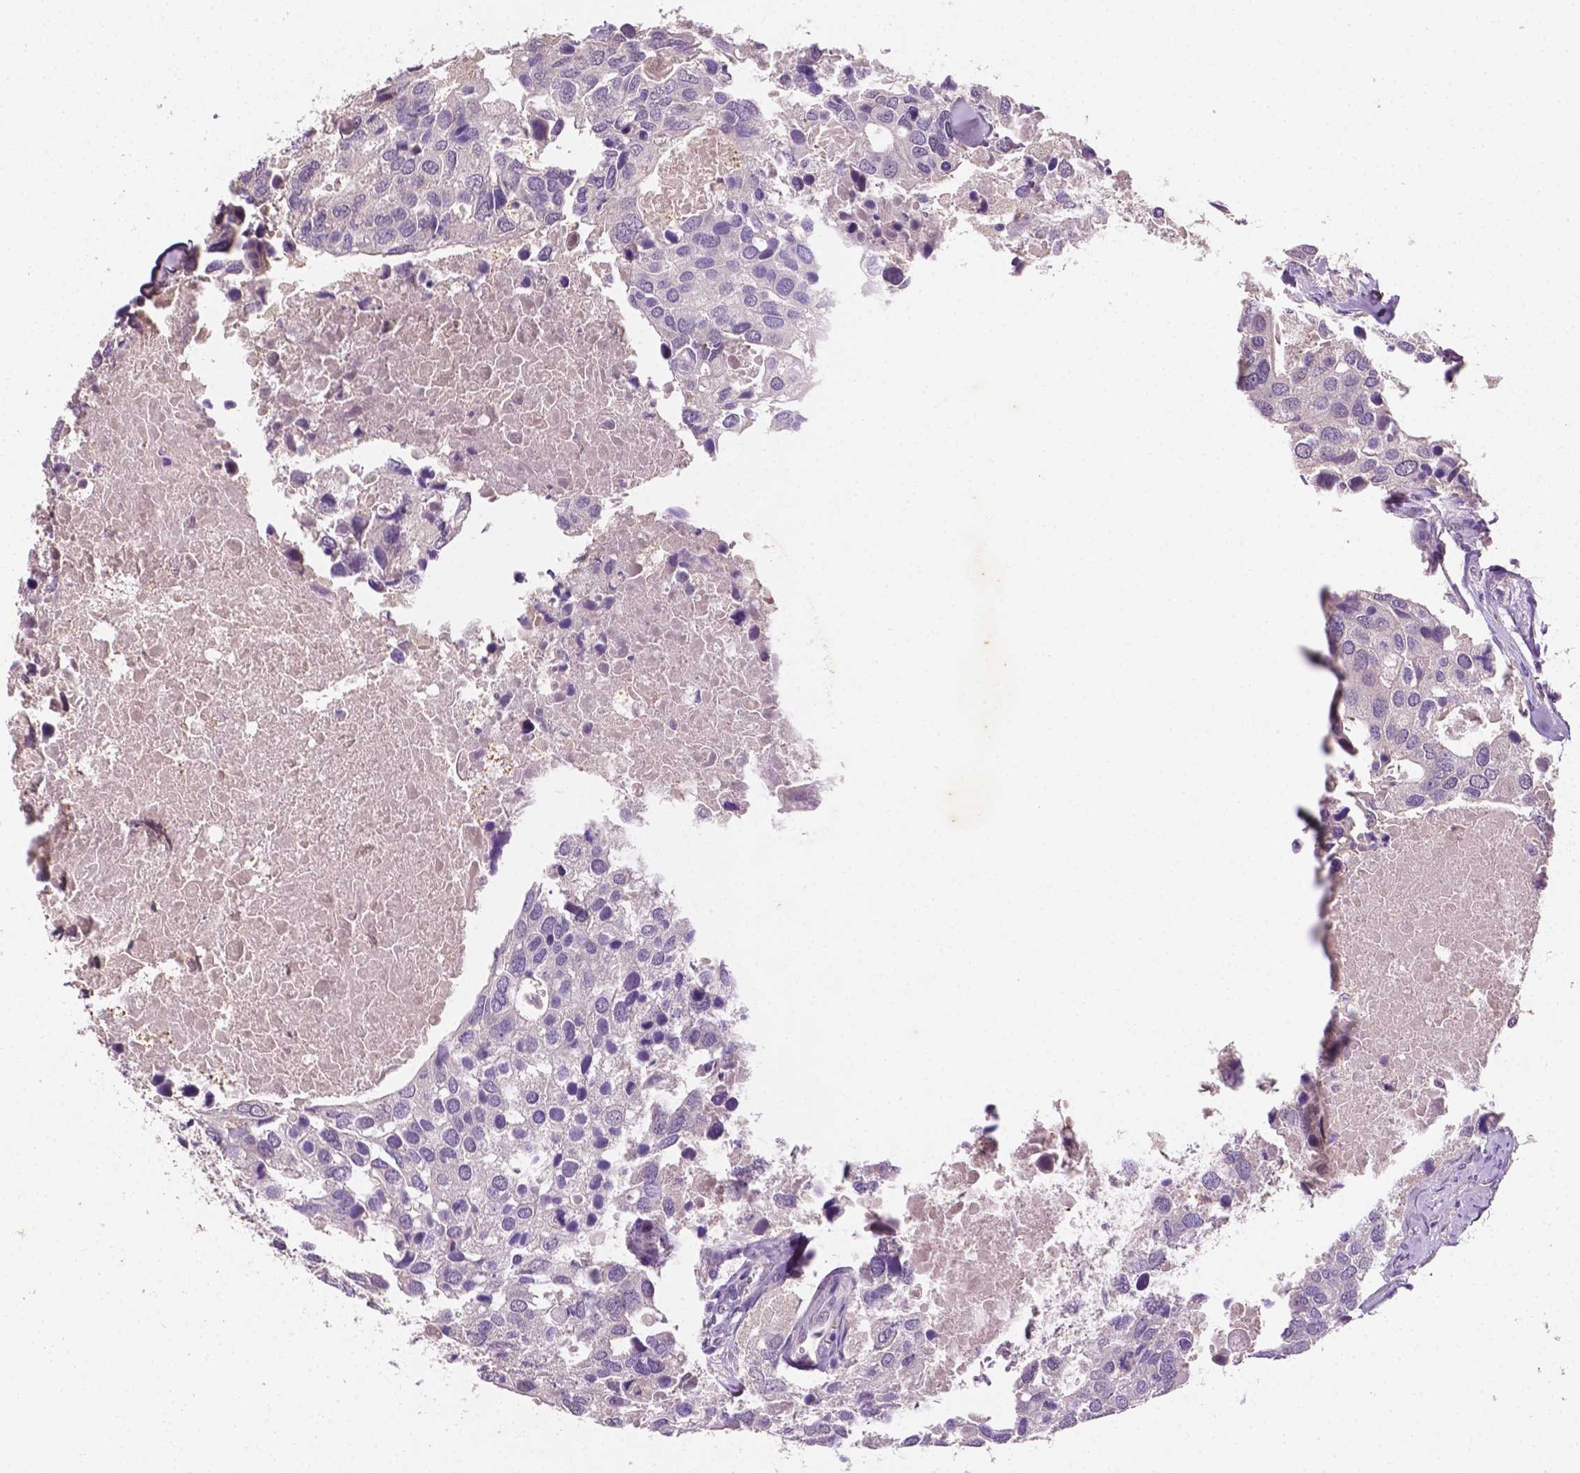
{"staining": {"intensity": "negative", "quantity": "none", "location": "none"}, "tissue": "breast cancer", "cell_type": "Tumor cells", "image_type": "cancer", "snomed": [{"axis": "morphology", "description": "Duct carcinoma"}, {"axis": "topography", "description": "Breast"}], "caption": "Immunohistochemistry histopathology image of breast infiltrating ductal carcinoma stained for a protein (brown), which displays no expression in tumor cells.", "gene": "MROH6", "patient": {"sex": "female", "age": 83}}